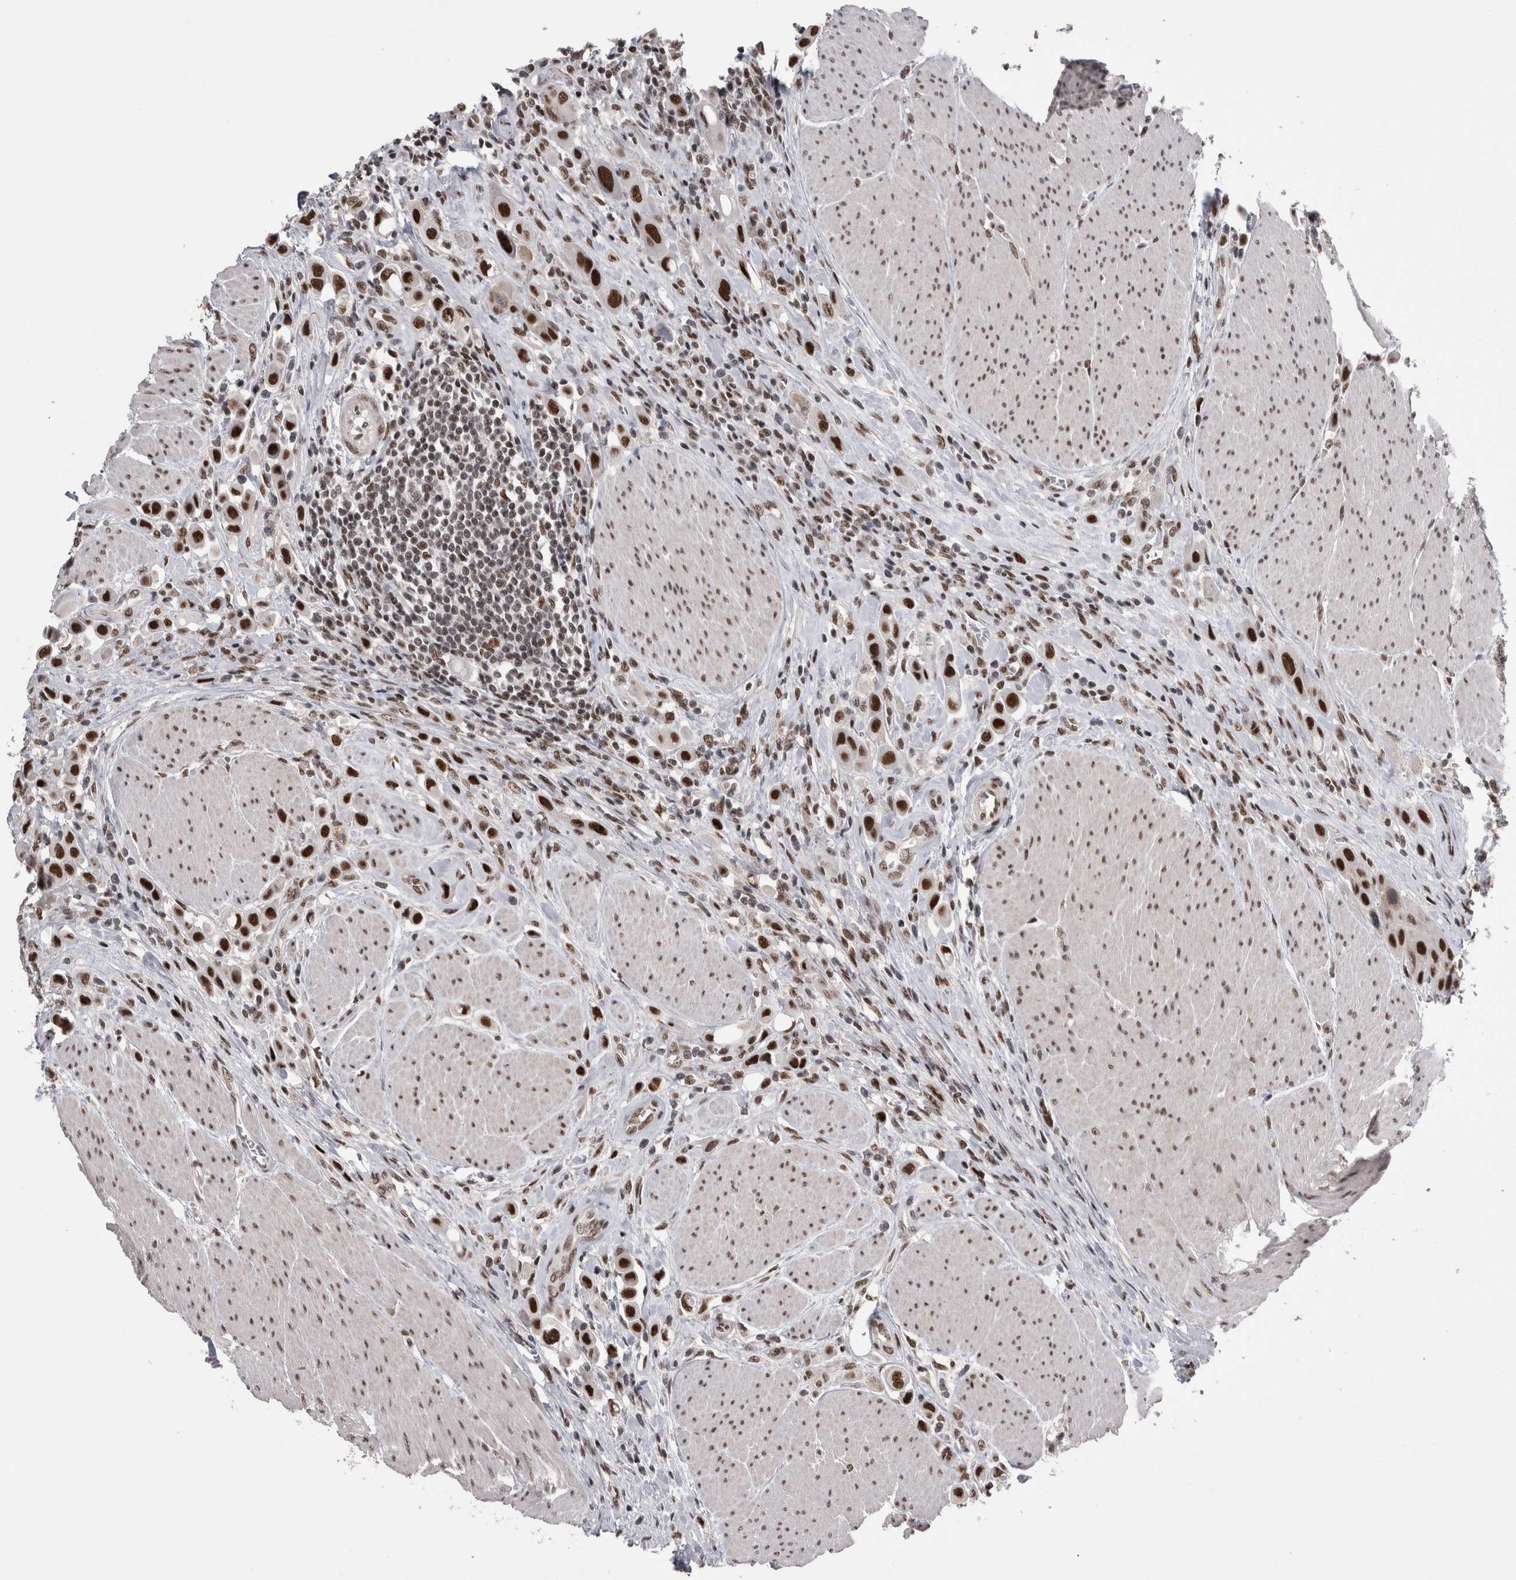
{"staining": {"intensity": "strong", "quantity": ">75%", "location": "nuclear"}, "tissue": "urothelial cancer", "cell_type": "Tumor cells", "image_type": "cancer", "snomed": [{"axis": "morphology", "description": "Urothelial carcinoma, High grade"}, {"axis": "topography", "description": "Urinary bladder"}], "caption": "IHC of urothelial carcinoma (high-grade) reveals high levels of strong nuclear staining in approximately >75% of tumor cells. (Brightfield microscopy of DAB IHC at high magnification).", "gene": "DMTF1", "patient": {"sex": "male", "age": 50}}